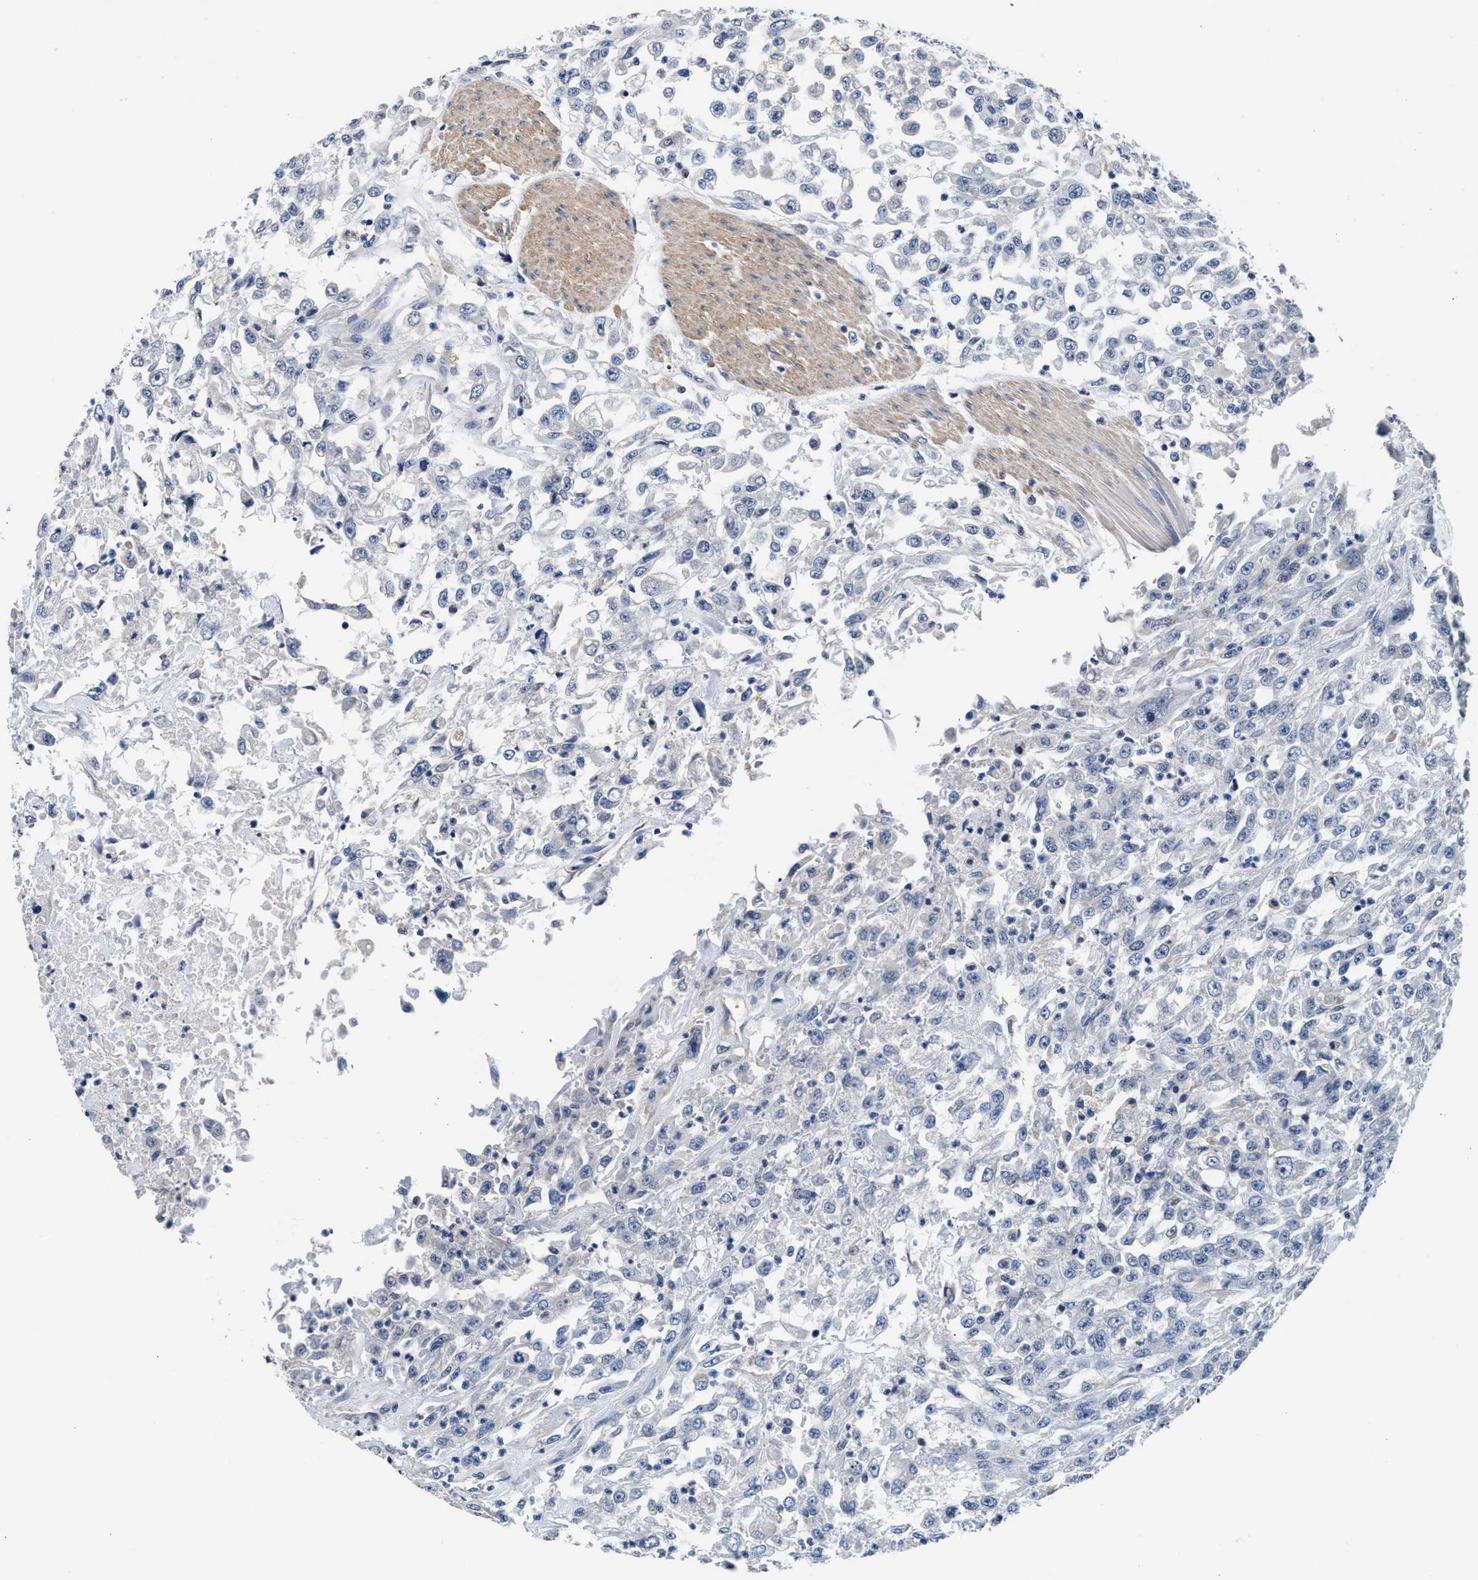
{"staining": {"intensity": "negative", "quantity": "none", "location": "none"}, "tissue": "urothelial cancer", "cell_type": "Tumor cells", "image_type": "cancer", "snomed": [{"axis": "morphology", "description": "Urothelial carcinoma, High grade"}, {"axis": "topography", "description": "Urinary bladder"}], "caption": "A micrograph of human high-grade urothelial carcinoma is negative for staining in tumor cells. Nuclei are stained in blue.", "gene": "MYH3", "patient": {"sex": "male", "age": 46}}